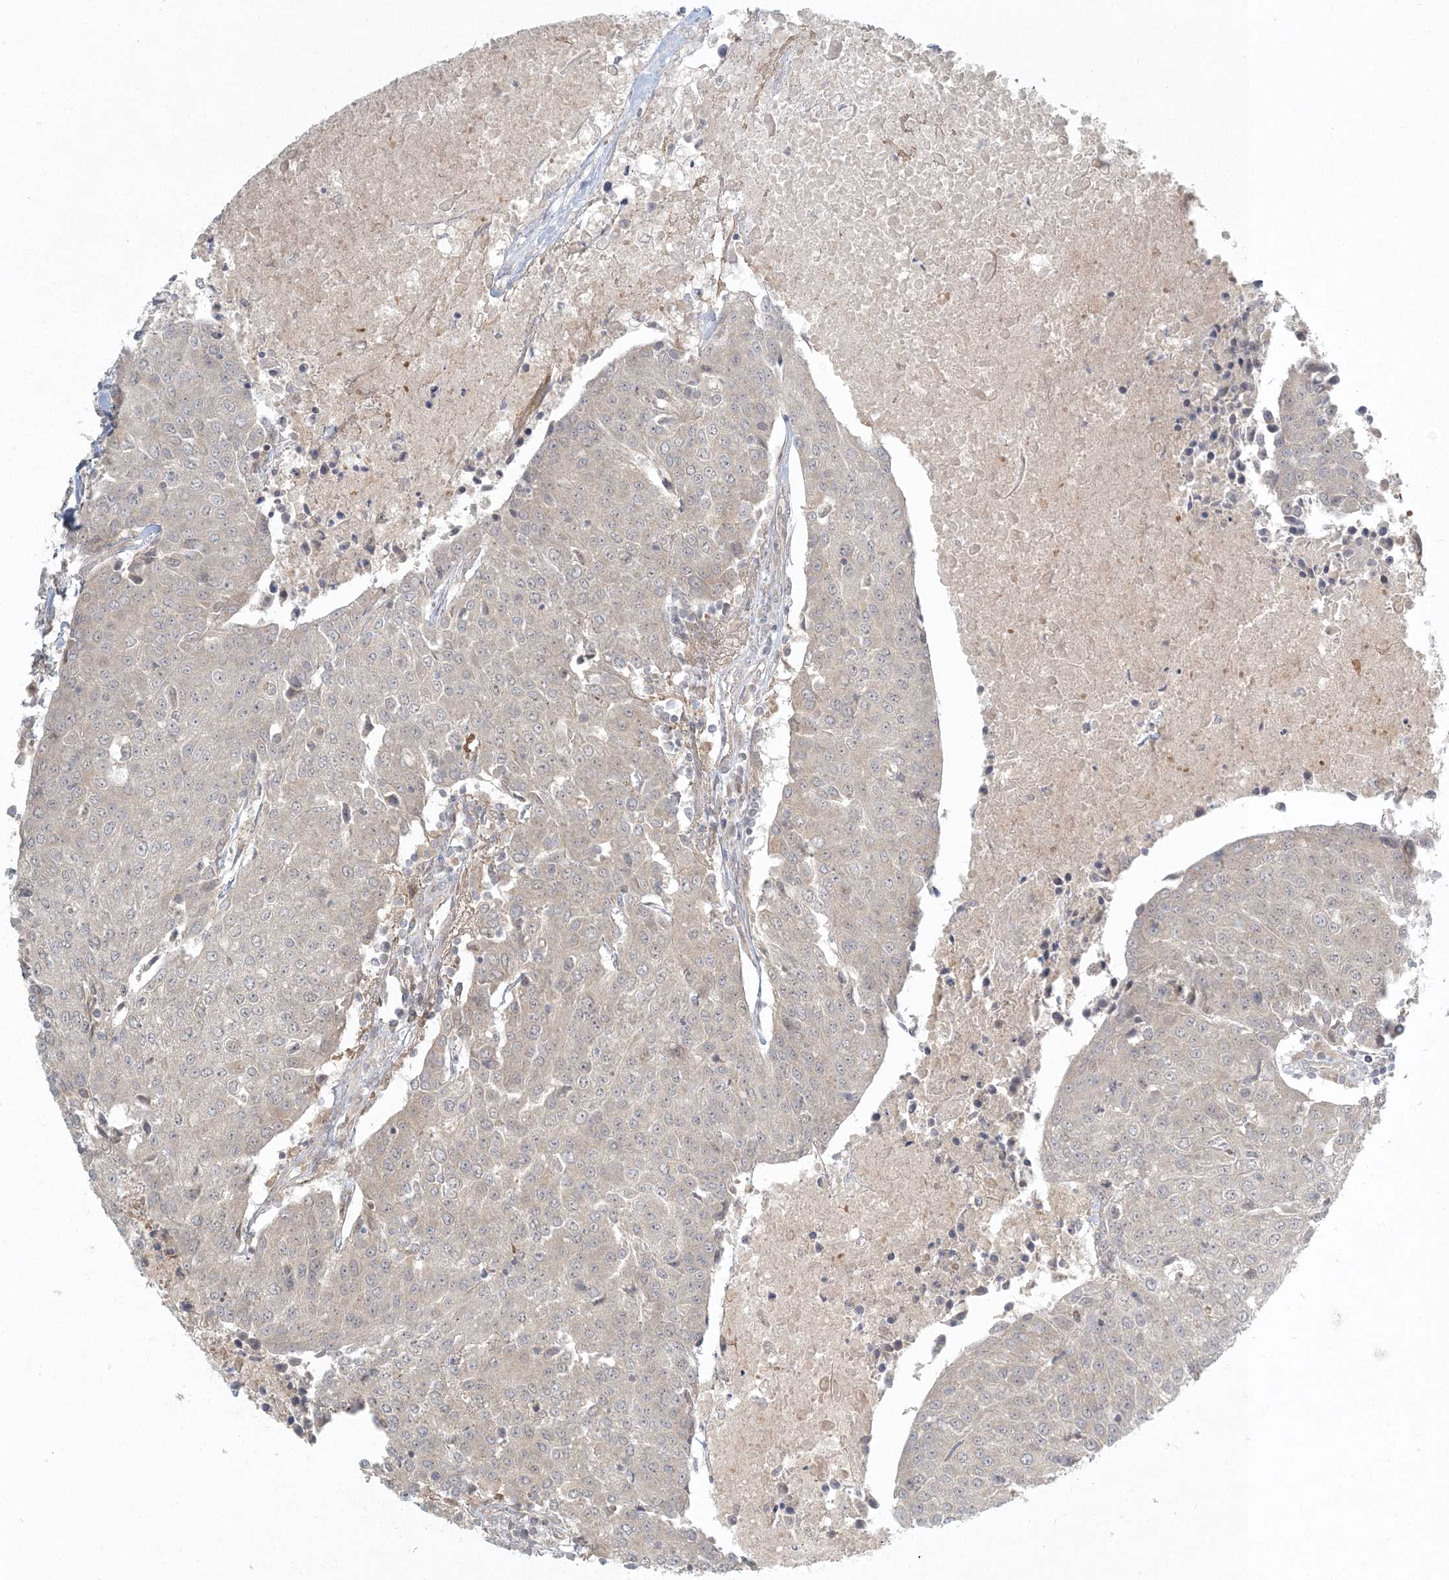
{"staining": {"intensity": "weak", "quantity": "<25%", "location": "cytoplasmic/membranous"}, "tissue": "urothelial cancer", "cell_type": "Tumor cells", "image_type": "cancer", "snomed": [{"axis": "morphology", "description": "Urothelial carcinoma, High grade"}, {"axis": "topography", "description": "Urinary bladder"}], "caption": "The histopathology image shows no significant expression in tumor cells of urothelial cancer.", "gene": "CTDNEP1", "patient": {"sex": "female", "age": 85}}